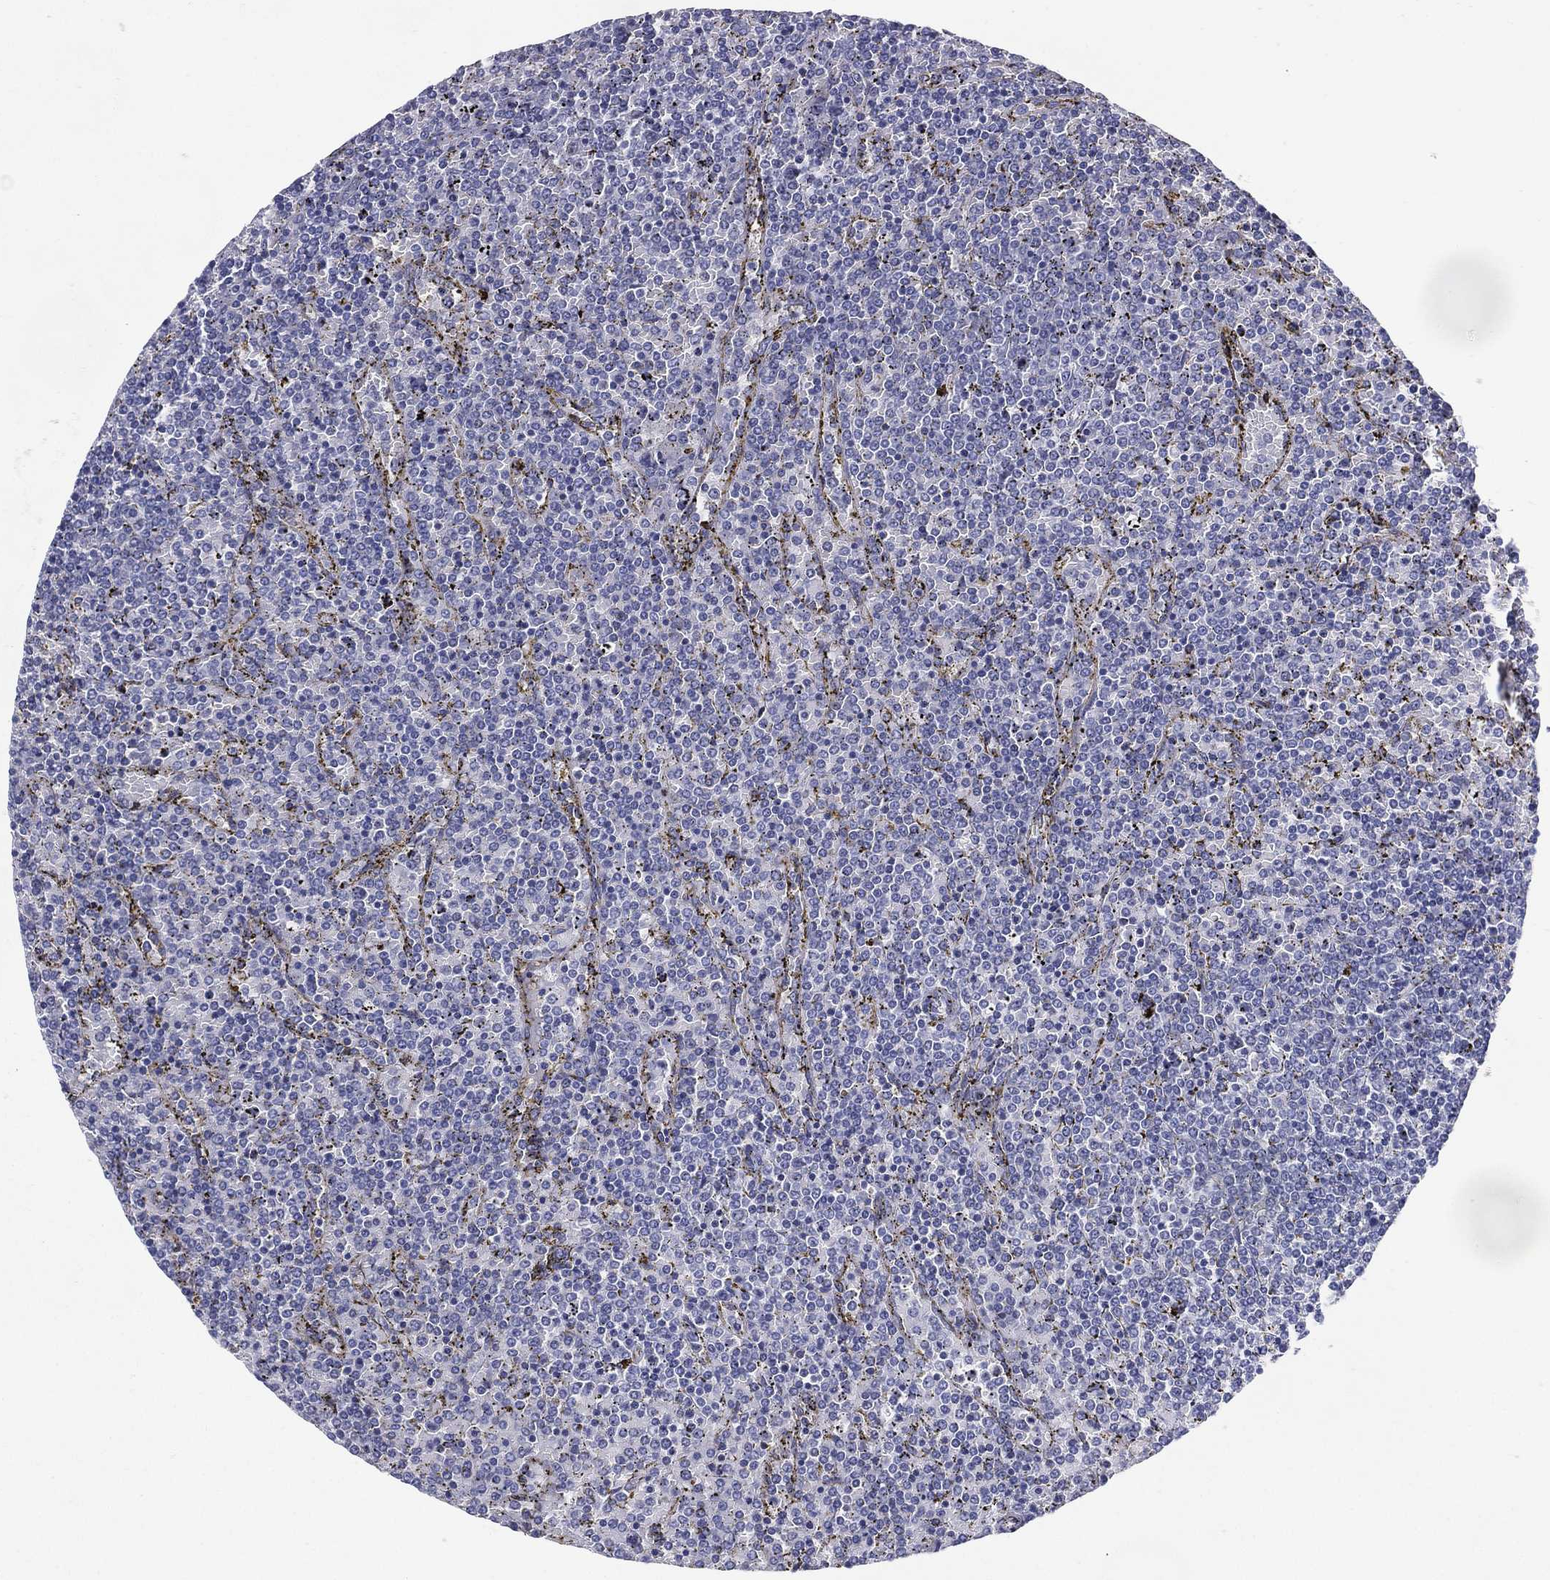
{"staining": {"intensity": "negative", "quantity": "none", "location": "none"}, "tissue": "lymphoma", "cell_type": "Tumor cells", "image_type": "cancer", "snomed": [{"axis": "morphology", "description": "Malignant lymphoma, non-Hodgkin's type, Low grade"}, {"axis": "topography", "description": "Spleen"}], "caption": "The immunohistochemistry (IHC) photomicrograph has no significant staining in tumor cells of low-grade malignant lymphoma, non-Hodgkin's type tissue.", "gene": "KIF2C", "patient": {"sex": "female", "age": 77}}